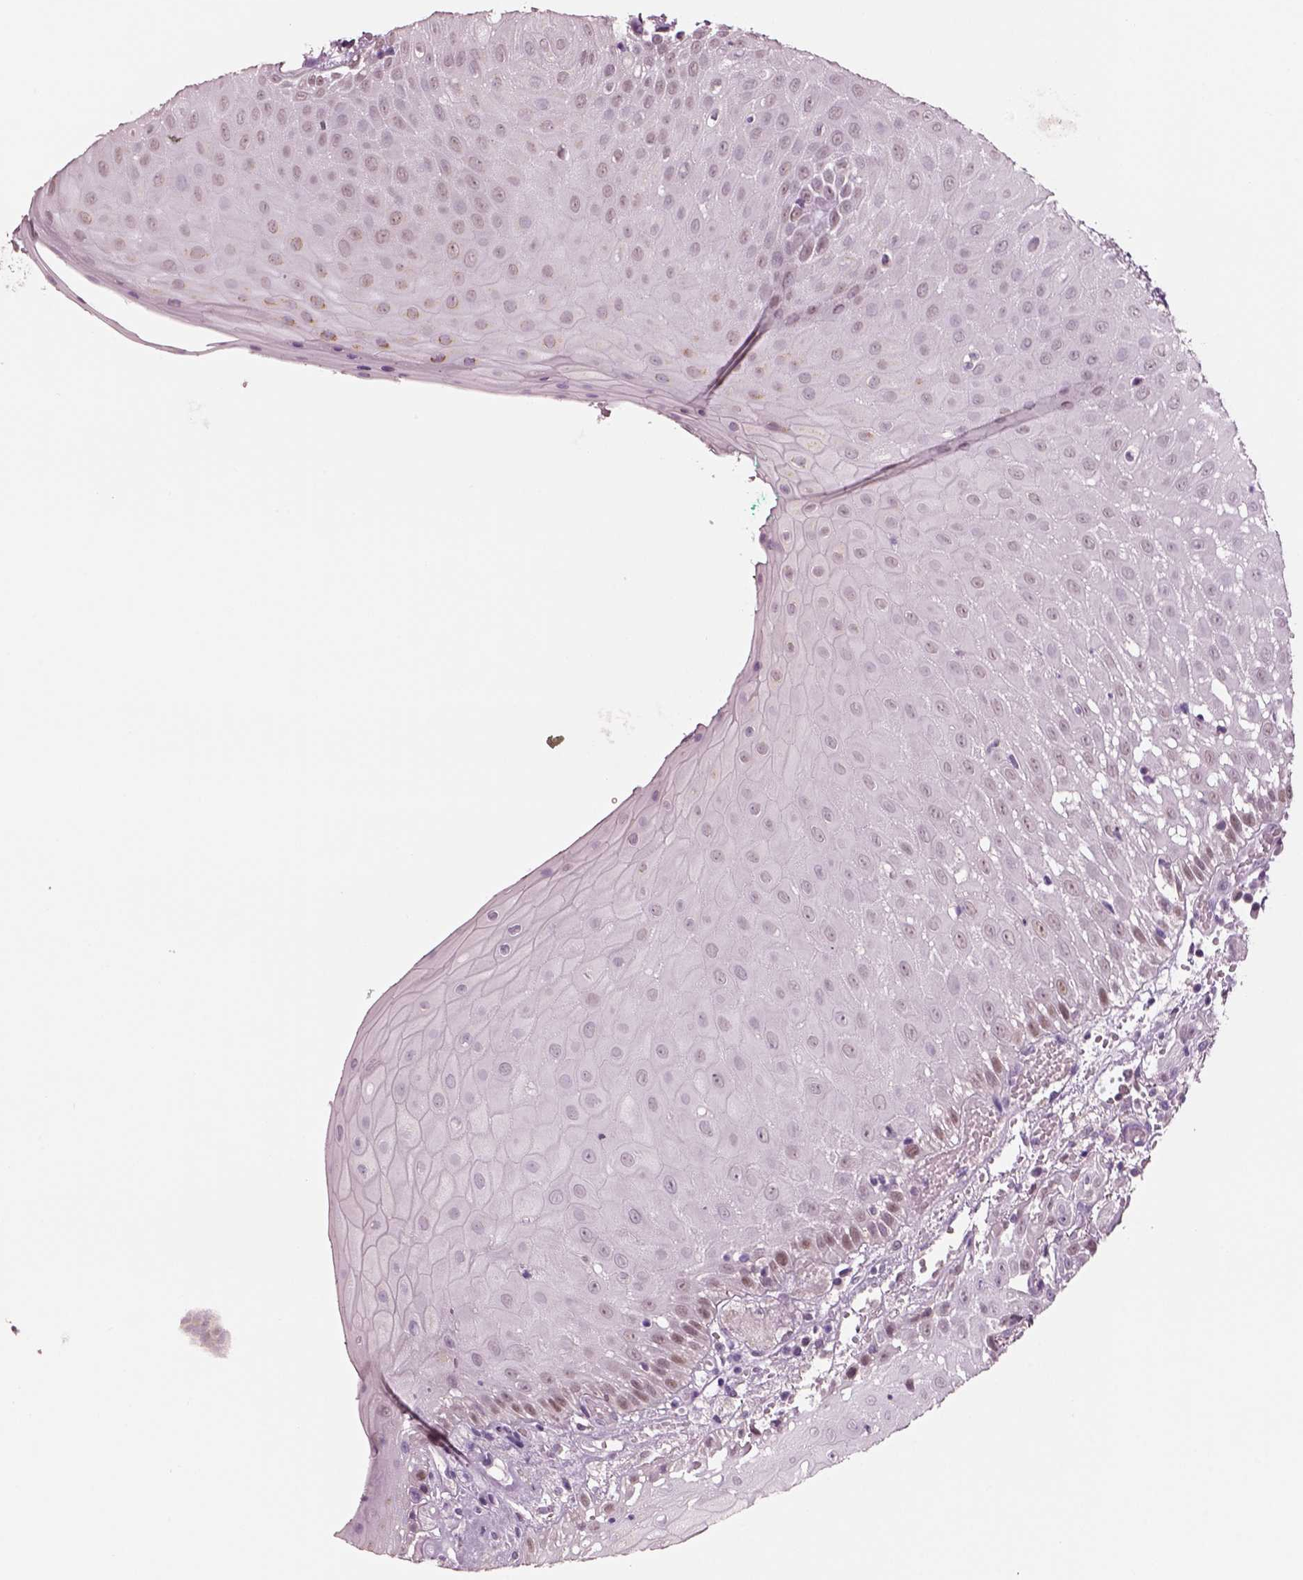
{"staining": {"intensity": "moderate", "quantity": "<25%", "location": "nuclear"}, "tissue": "head and neck cancer", "cell_type": "Tumor cells", "image_type": "cancer", "snomed": [{"axis": "morphology", "description": "Normal tissue, NOS"}, {"axis": "morphology", "description": "Squamous cell carcinoma, NOS"}, {"axis": "topography", "description": "Oral tissue"}, {"axis": "topography", "description": "Salivary gland"}, {"axis": "topography", "description": "Head-Neck"}], "caption": "This is a histology image of immunohistochemistry staining of squamous cell carcinoma (head and neck), which shows moderate positivity in the nuclear of tumor cells.", "gene": "ELSPBP1", "patient": {"sex": "female", "age": 62}}